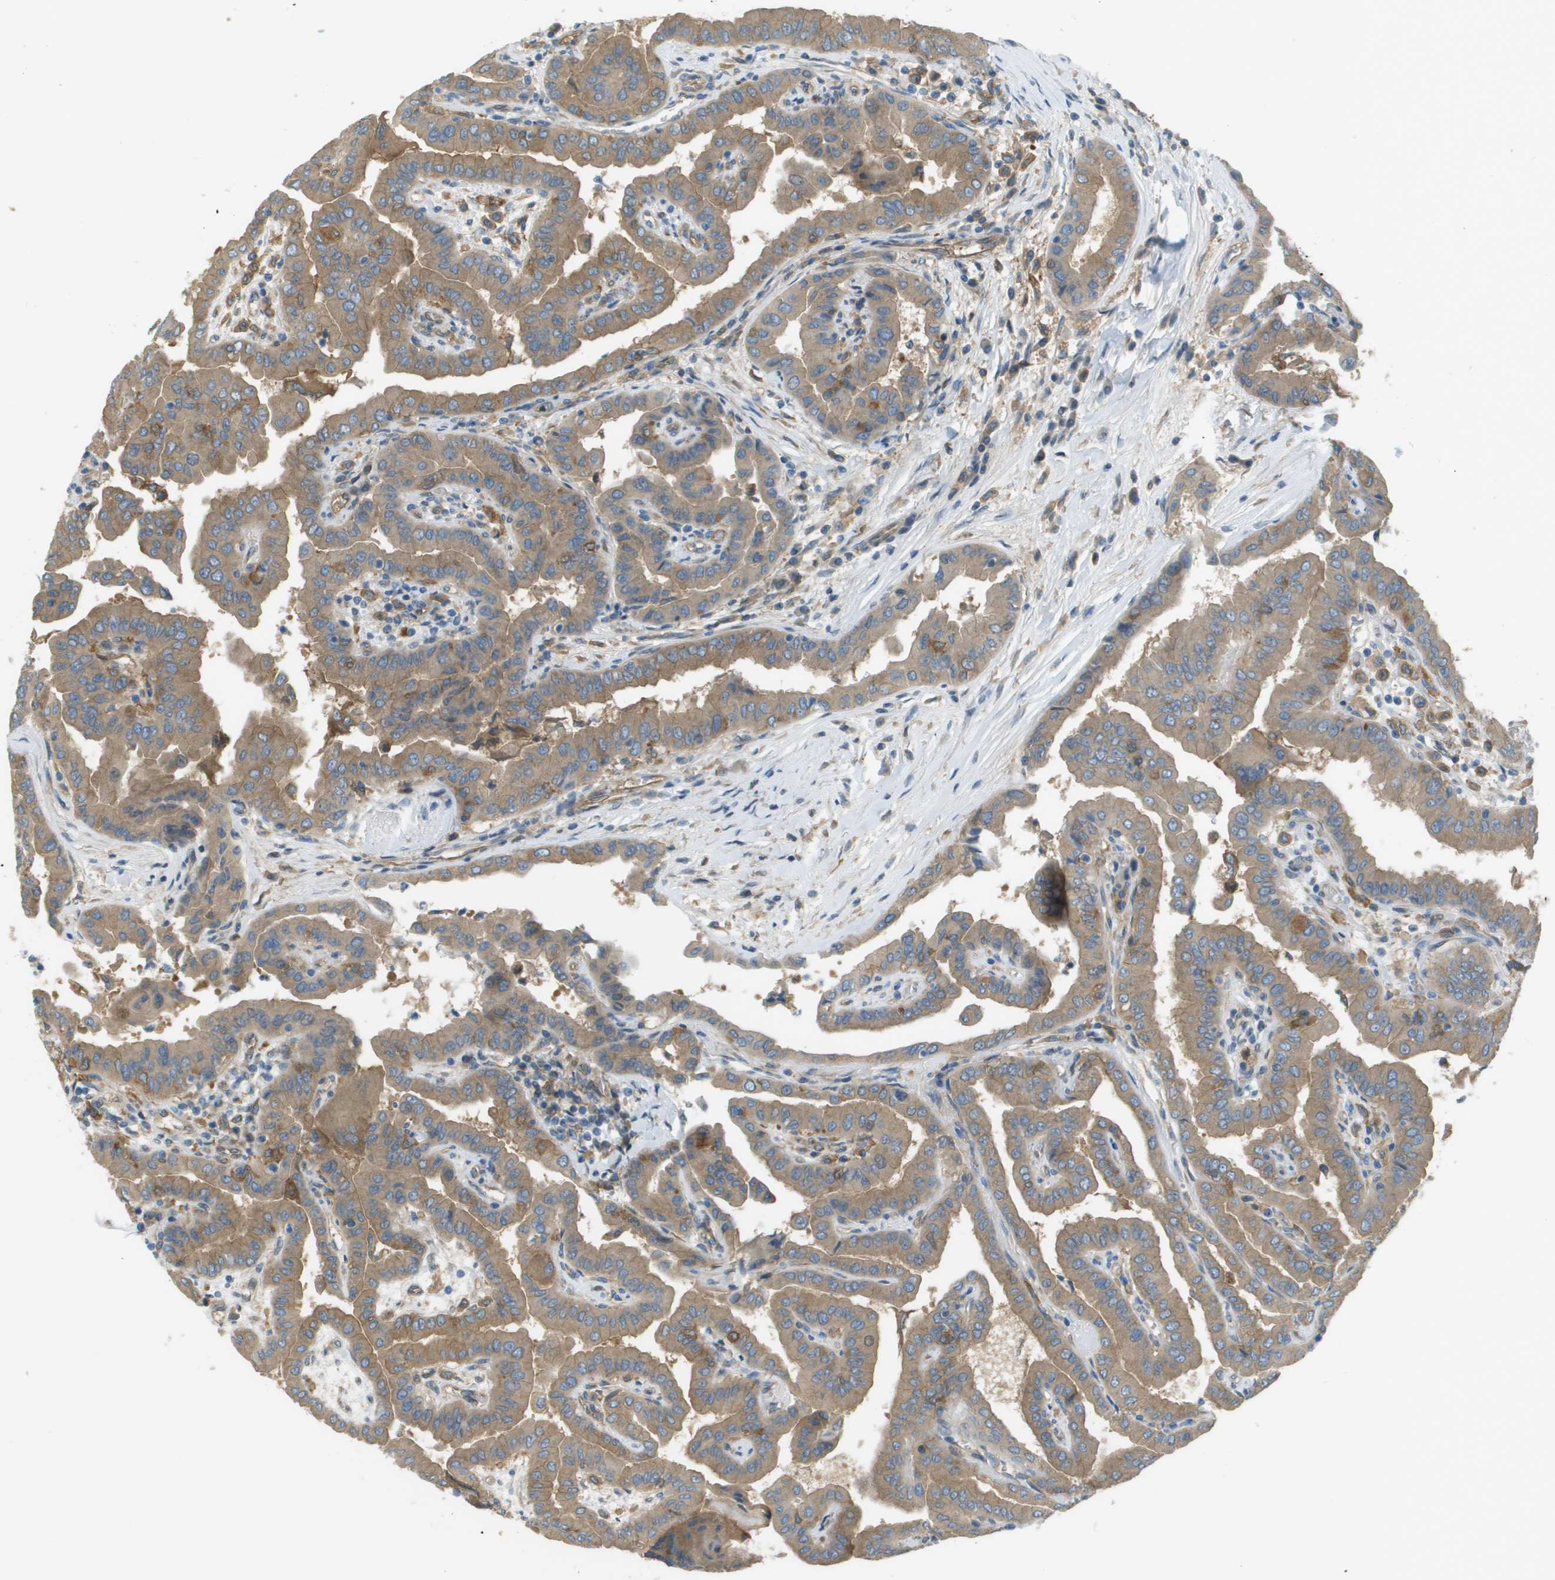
{"staining": {"intensity": "moderate", "quantity": ">75%", "location": "cytoplasmic/membranous"}, "tissue": "thyroid cancer", "cell_type": "Tumor cells", "image_type": "cancer", "snomed": [{"axis": "morphology", "description": "Papillary adenocarcinoma, NOS"}, {"axis": "topography", "description": "Thyroid gland"}], "caption": "Immunohistochemical staining of human thyroid cancer (papillary adenocarcinoma) demonstrates medium levels of moderate cytoplasmic/membranous expression in approximately >75% of tumor cells. (DAB (3,3'-diaminobenzidine) = brown stain, brightfield microscopy at high magnification).", "gene": "CORO1B", "patient": {"sex": "male", "age": 33}}